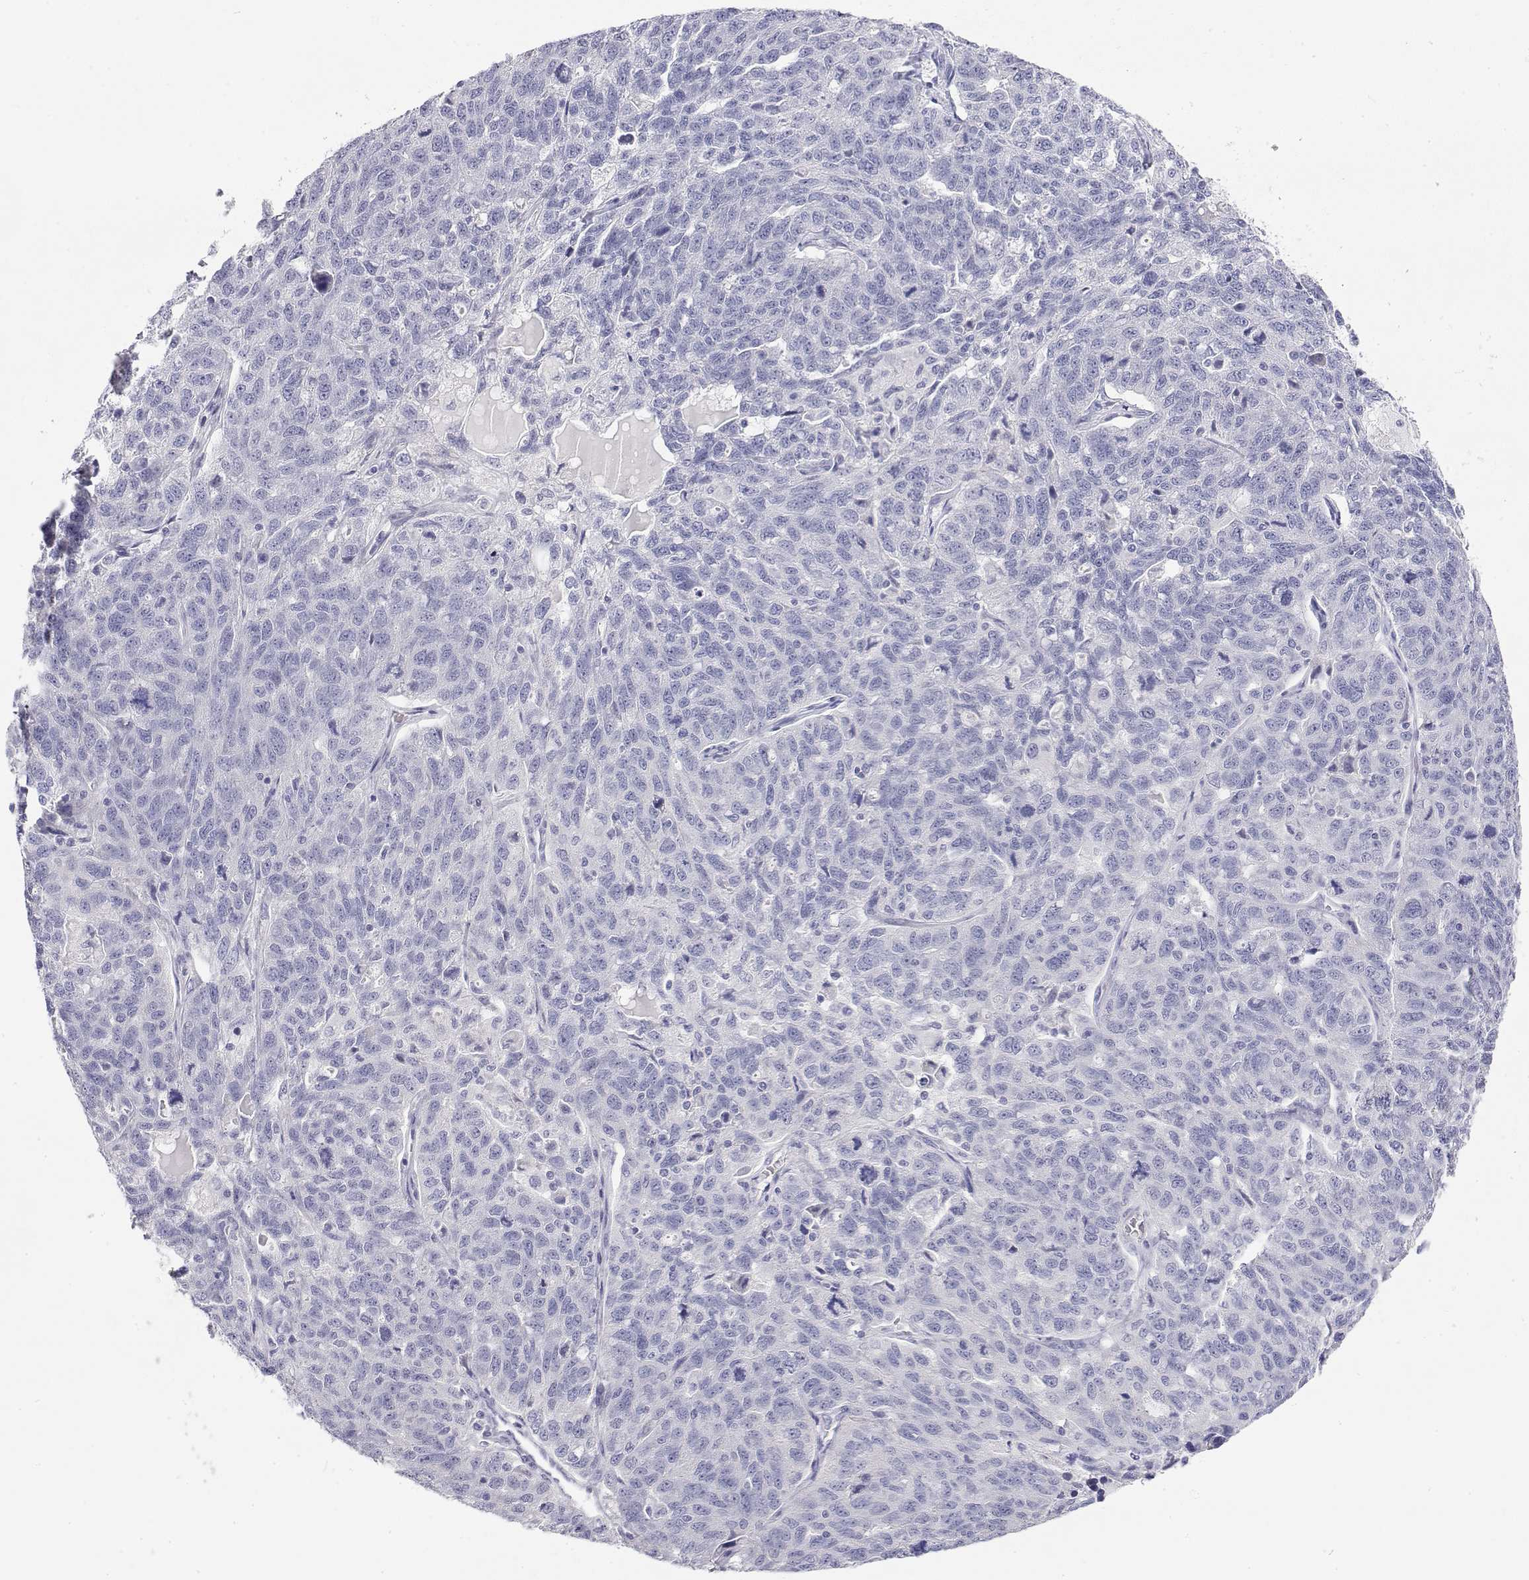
{"staining": {"intensity": "negative", "quantity": "none", "location": "none"}, "tissue": "ovarian cancer", "cell_type": "Tumor cells", "image_type": "cancer", "snomed": [{"axis": "morphology", "description": "Cystadenocarcinoma, serous, NOS"}, {"axis": "topography", "description": "Ovary"}], "caption": "Immunohistochemistry (IHC) histopathology image of neoplastic tissue: ovarian cancer (serous cystadenocarcinoma) stained with DAB (3,3'-diaminobenzidine) shows no significant protein expression in tumor cells.", "gene": "MISP", "patient": {"sex": "female", "age": 71}}